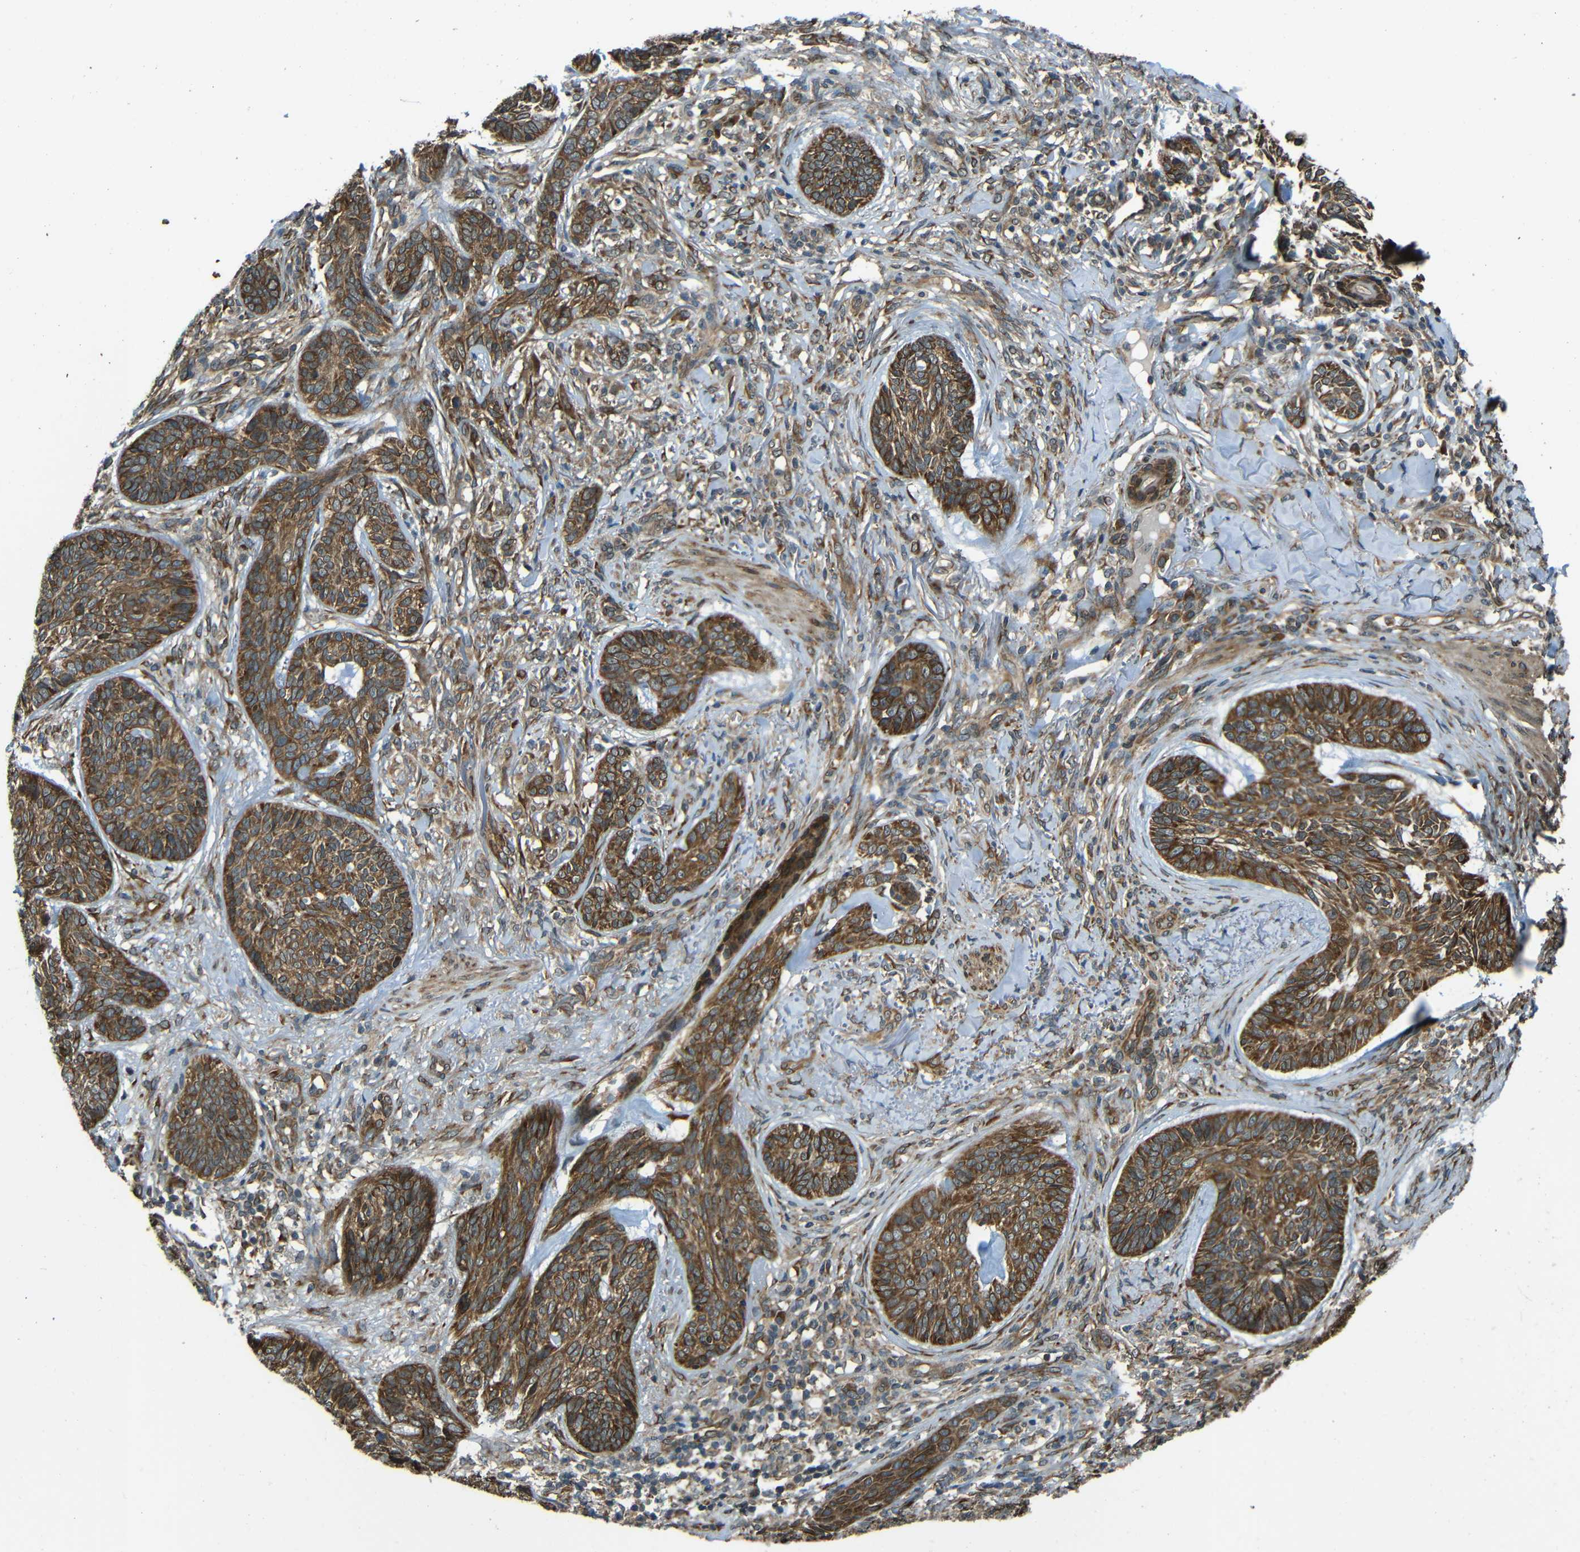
{"staining": {"intensity": "strong", "quantity": ">75%", "location": "cytoplasmic/membranous"}, "tissue": "skin cancer", "cell_type": "Tumor cells", "image_type": "cancer", "snomed": [{"axis": "morphology", "description": "Basal cell carcinoma"}, {"axis": "topography", "description": "Skin"}], "caption": "Strong cytoplasmic/membranous staining is identified in about >75% of tumor cells in skin basal cell carcinoma.", "gene": "VAPB", "patient": {"sex": "male", "age": 43}}